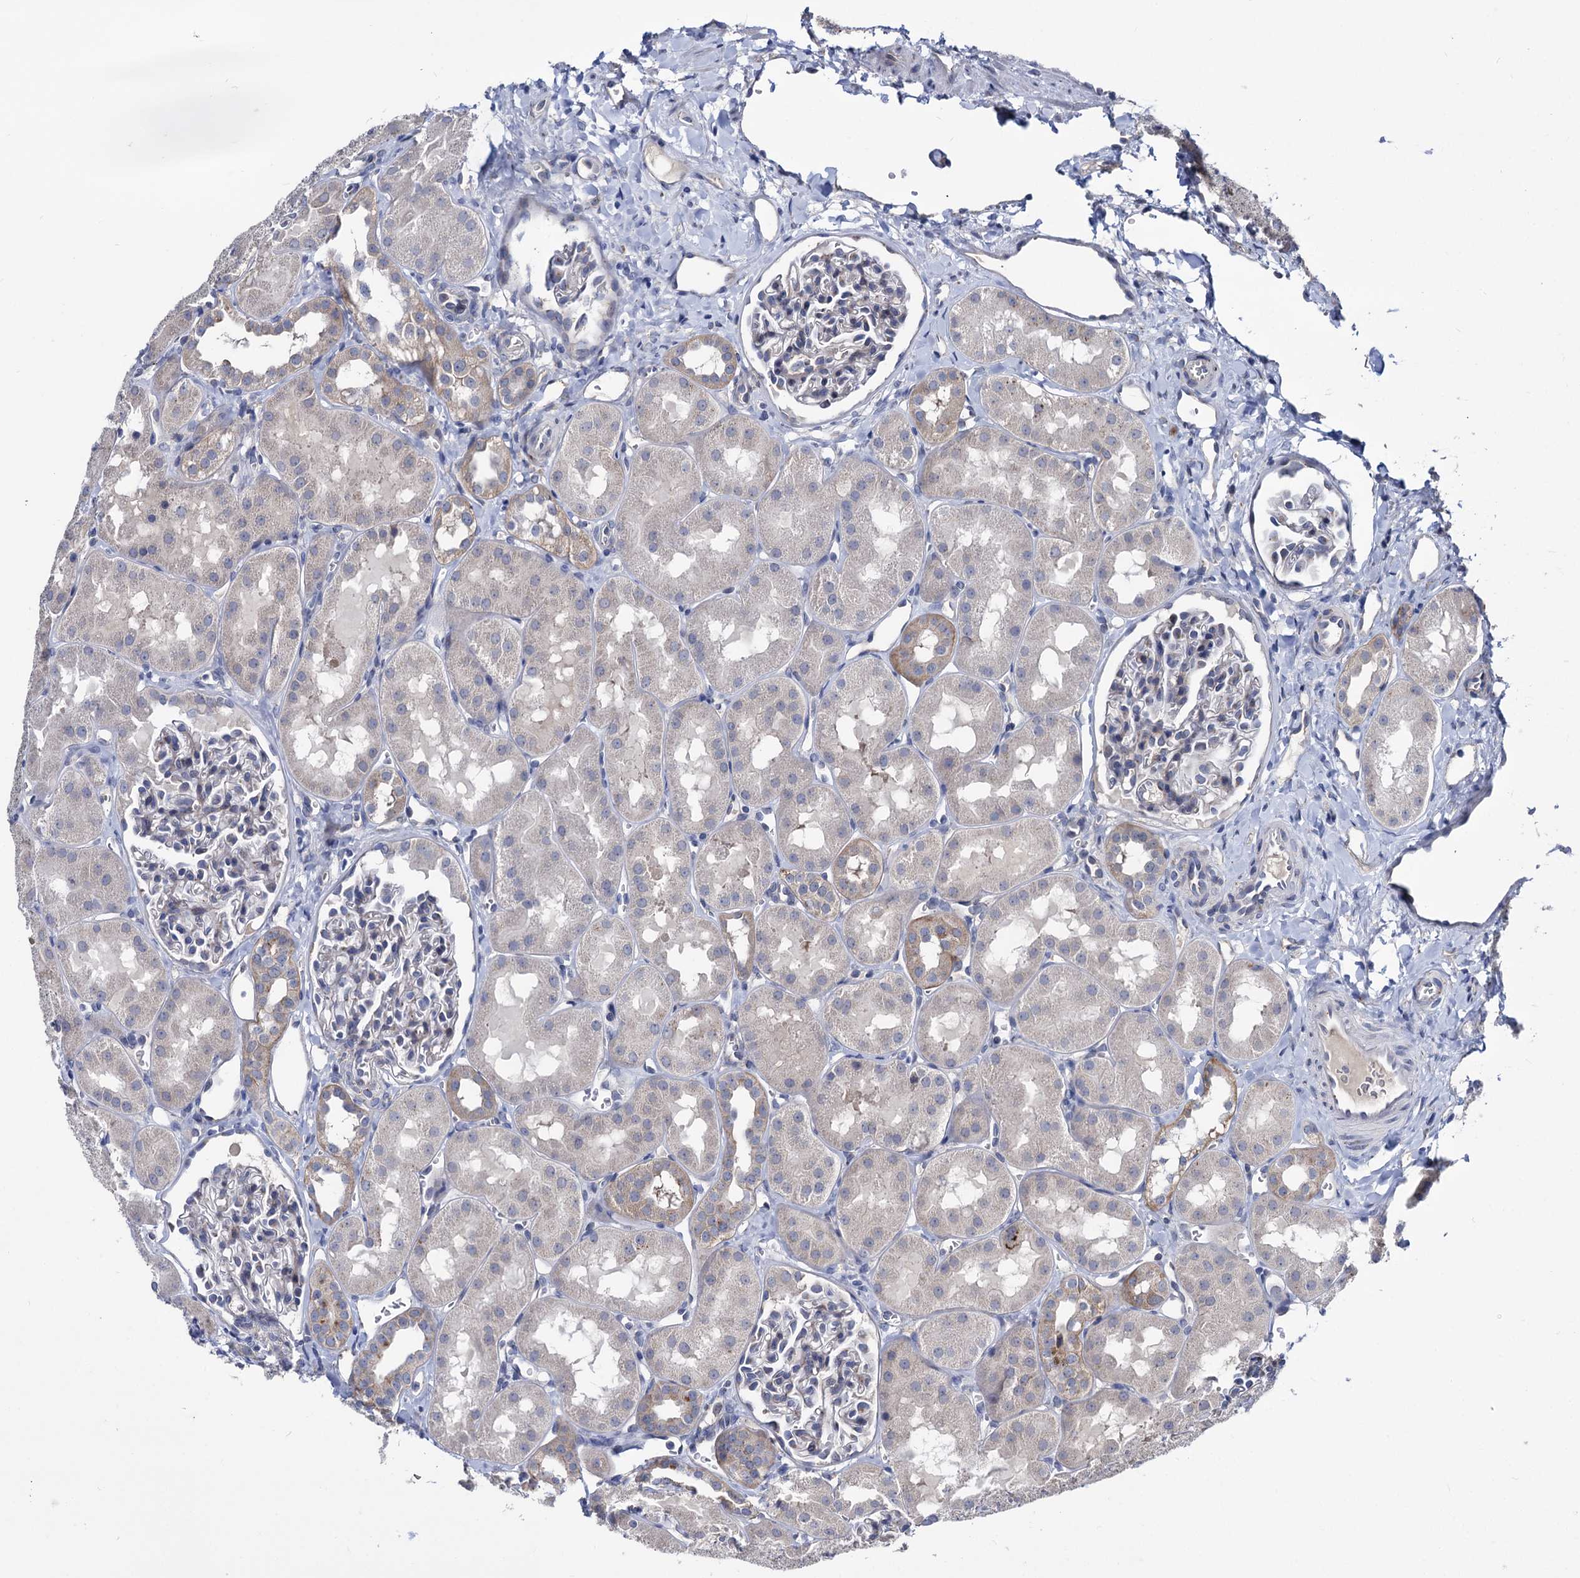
{"staining": {"intensity": "negative", "quantity": "none", "location": "none"}, "tissue": "kidney", "cell_type": "Cells in glomeruli", "image_type": "normal", "snomed": [{"axis": "morphology", "description": "Normal tissue, NOS"}, {"axis": "topography", "description": "Kidney"}, {"axis": "topography", "description": "Urinary bladder"}], "caption": "A high-resolution micrograph shows immunohistochemistry (IHC) staining of unremarkable kidney, which shows no significant expression in cells in glomeruli.", "gene": "SMAGP", "patient": {"sex": "male", "age": 16}}